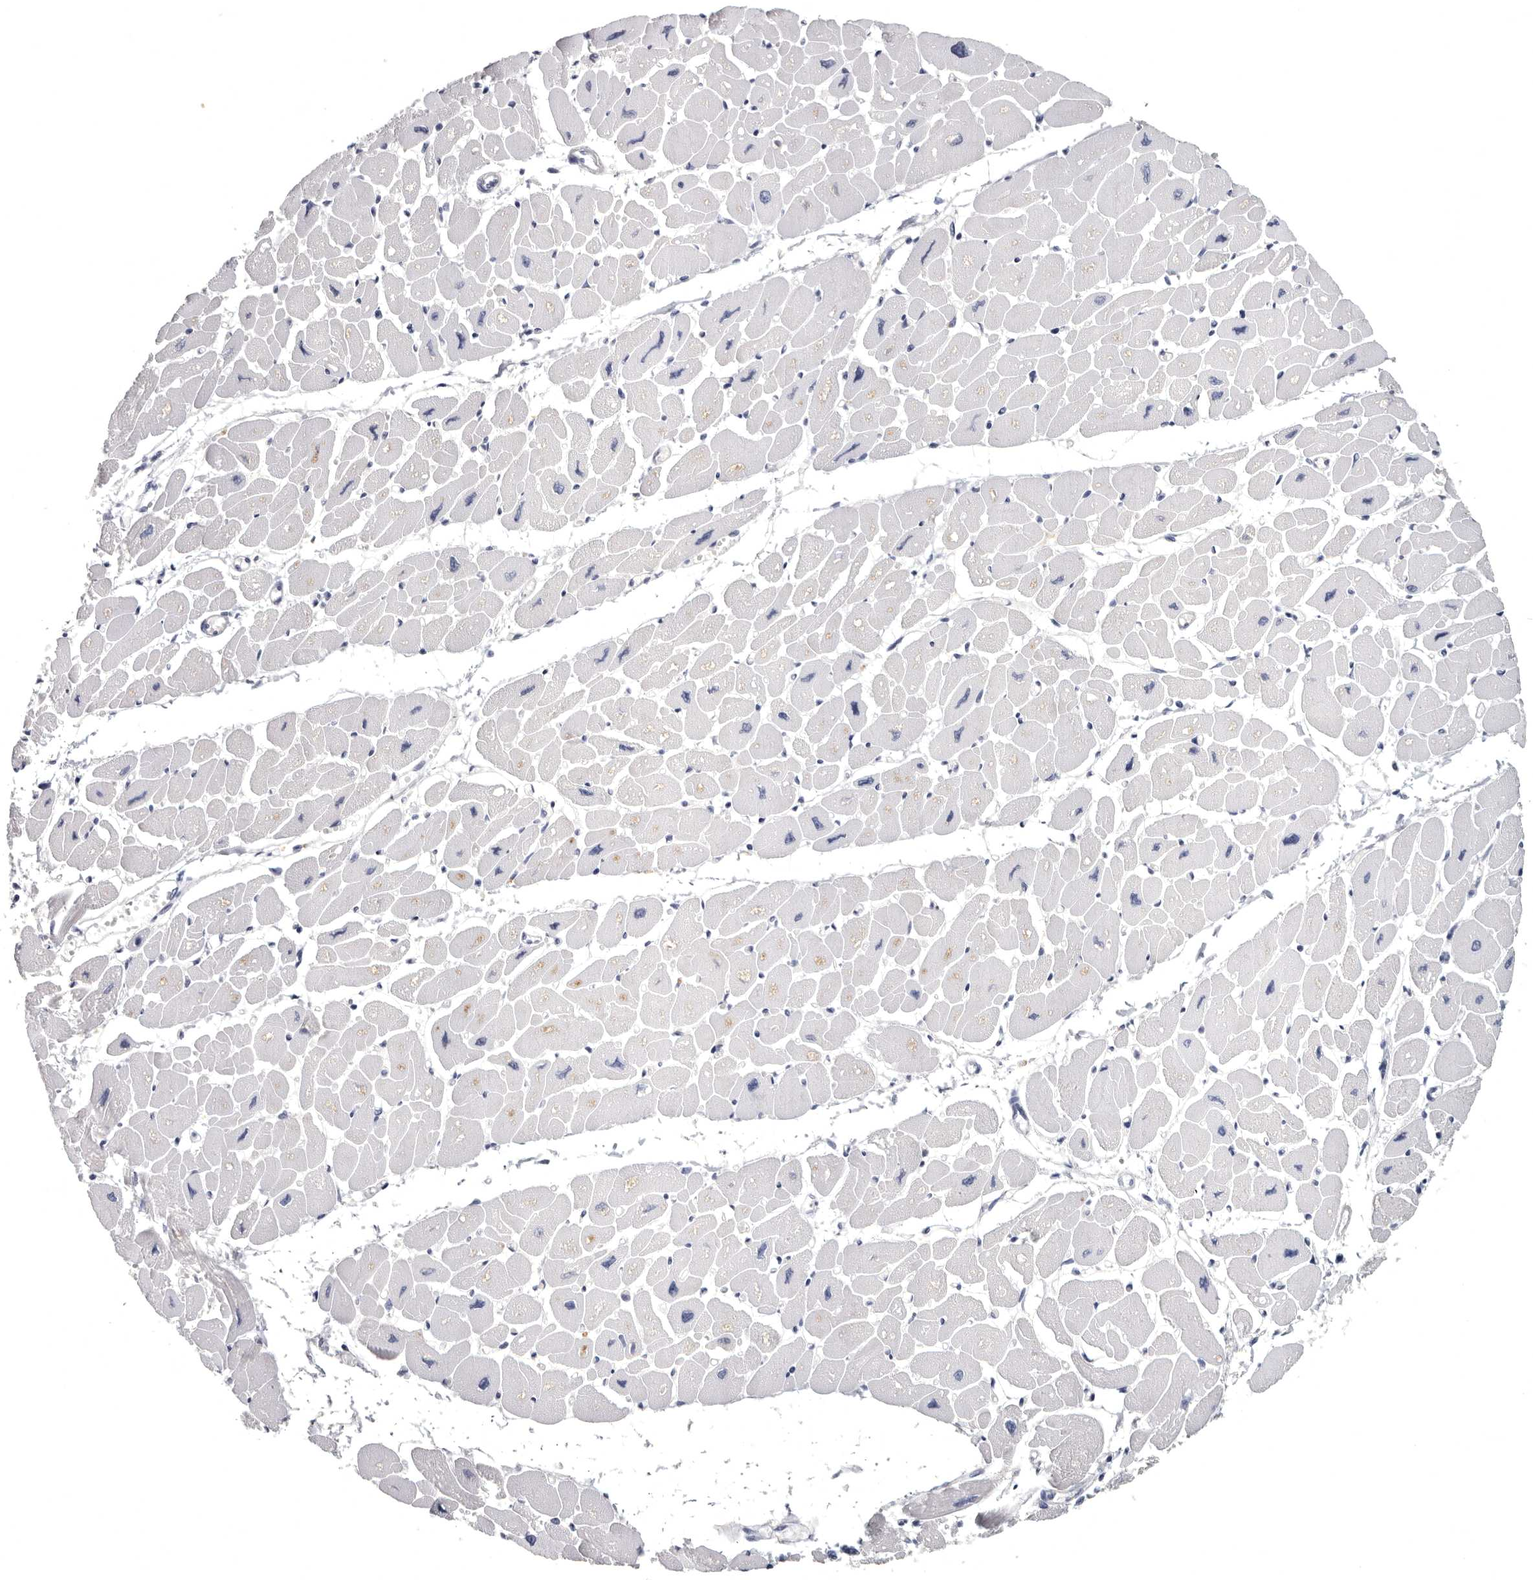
{"staining": {"intensity": "negative", "quantity": "none", "location": "none"}, "tissue": "heart muscle", "cell_type": "Cardiomyocytes", "image_type": "normal", "snomed": [{"axis": "morphology", "description": "Normal tissue, NOS"}, {"axis": "topography", "description": "Heart"}], "caption": "Heart muscle stained for a protein using immunohistochemistry shows no positivity cardiomyocytes.", "gene": "WRAP73", "patient": {"sex": "female", "age": 54}}